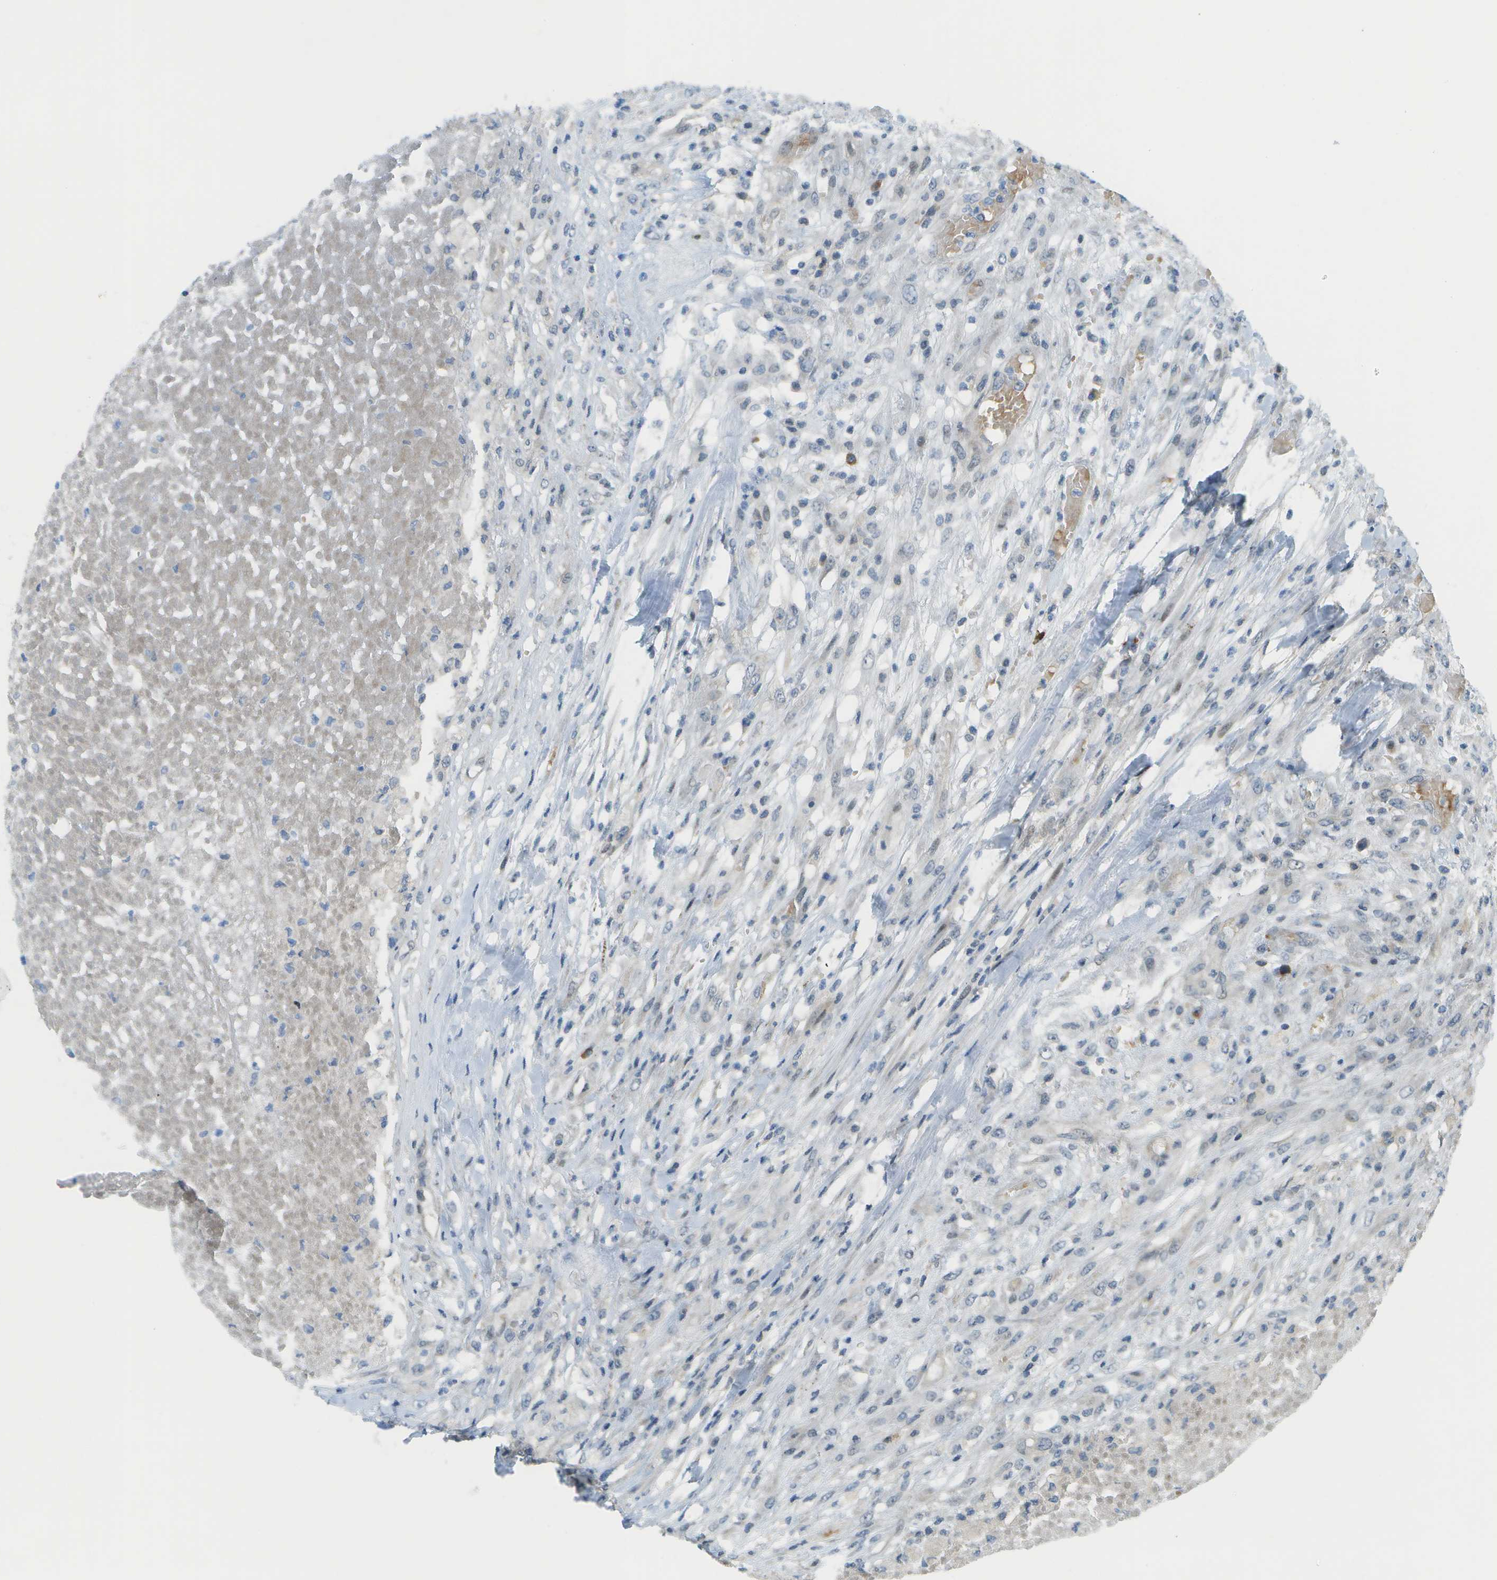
{"staining": {"intensity": "negative", "quantity": "none", "location": "none"}, "tissue": "testis cancer", "cell_type": "Tumor cells", "image_type": "cancer", "snomed": [{"axis": "morphology", "description": "Seminoma, NOS"}, {"axis": "topography", "description": "Testis"}], "caption": "IHC of human testis cancer (seminoma) reveals no staining in tumor cells. (Brightfield microscopy of DAB immunohistochemistry (IHC) at high magnification).", "gene": "CACNB4", "patient": {"sex": "male", "age": 59}}